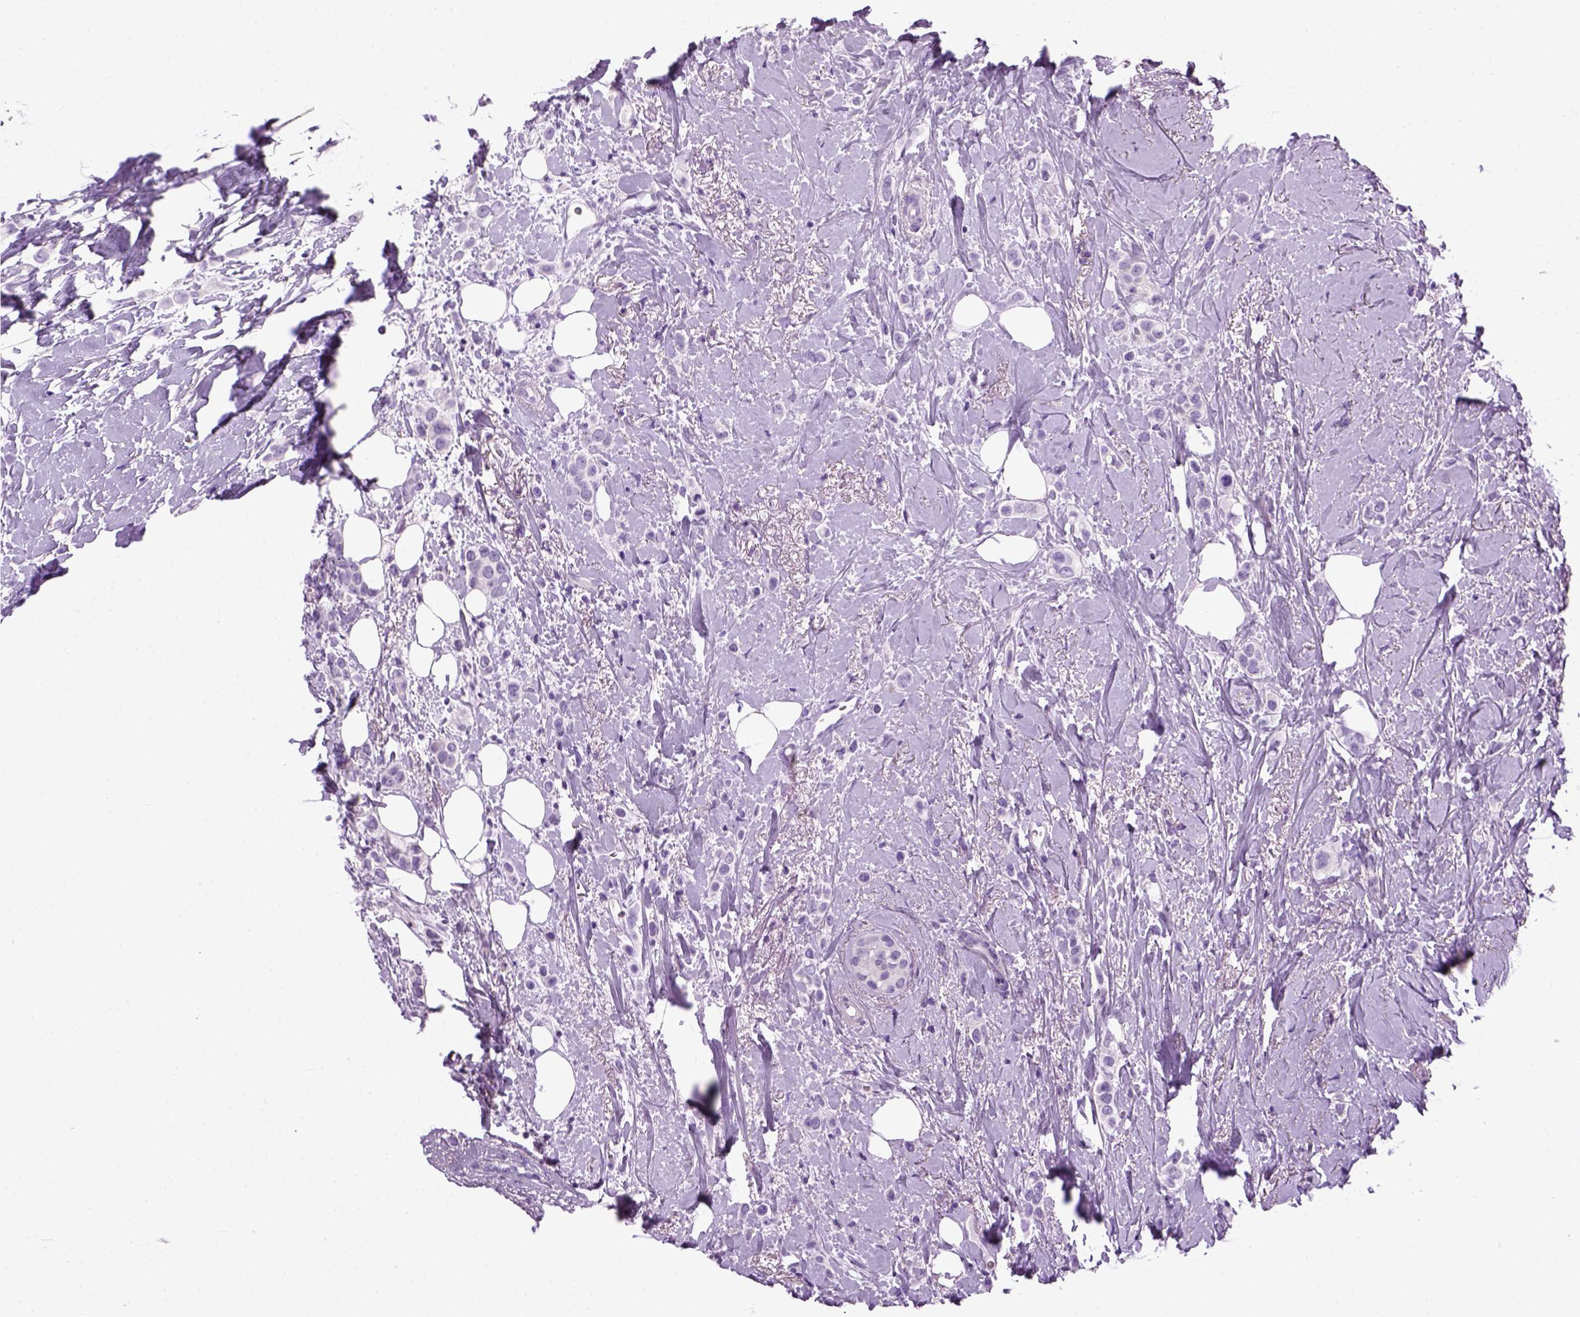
{"staining": {"intensity": "negative", "quantity": "none", "location": "none"}, "tissue": "breast cancer", "cell_type": "Tumor cells", "image_type": "cancer", "snomed": [{"axis": "morphology", "description": "Lobular carcinoma"}, {"axis": "topography", "description": "Breast"}], "caption": "Immunohistochemical staining of human lobular carcinoma (breast) exhibits no significant staining in tumor cells.", "gene": "HMCN2", "patient": {"sex": "female", "age": 66}}